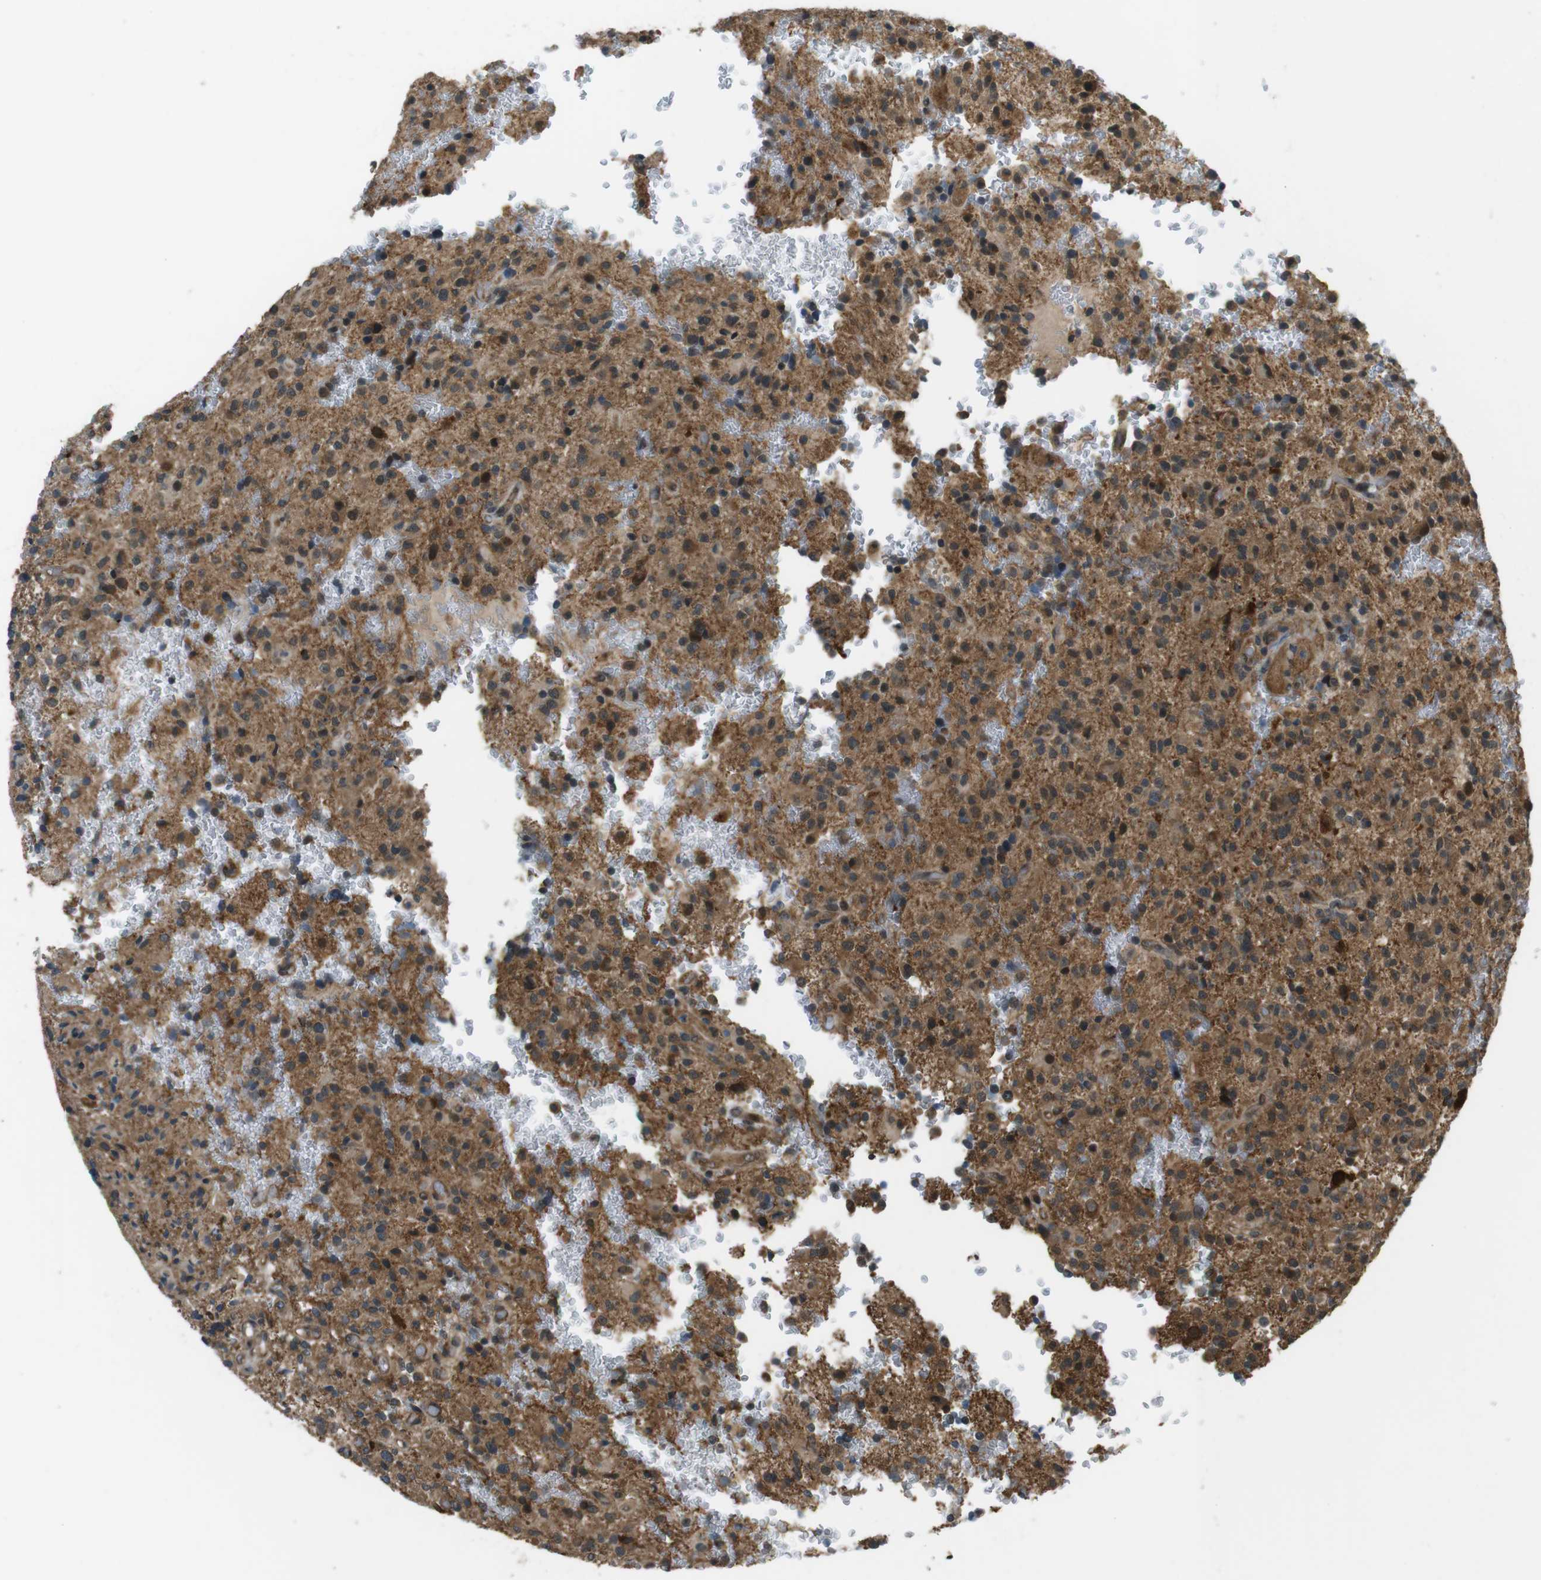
{"staining": {"intensity": "moderate", "quantity": ">75%", "location": "cytoplasmic/membranous"}, "tissue": "glioma", "cell_type": "Tumor cells", "image_type": "cancer", "snomed": [{"axis": "morphology", "description": "Glioma, malignant, High grade"}, {"axis": "topography", "description": "Brain"}], "caption": "Immunohistochemical staining of malignant glioma (high-grade) shows medium levels of moderate cytoplasmic/membranous staining in about >75% of tumor cells.", "gene": "TIAM2", "patient": {"sex": "male", "age": 71}}